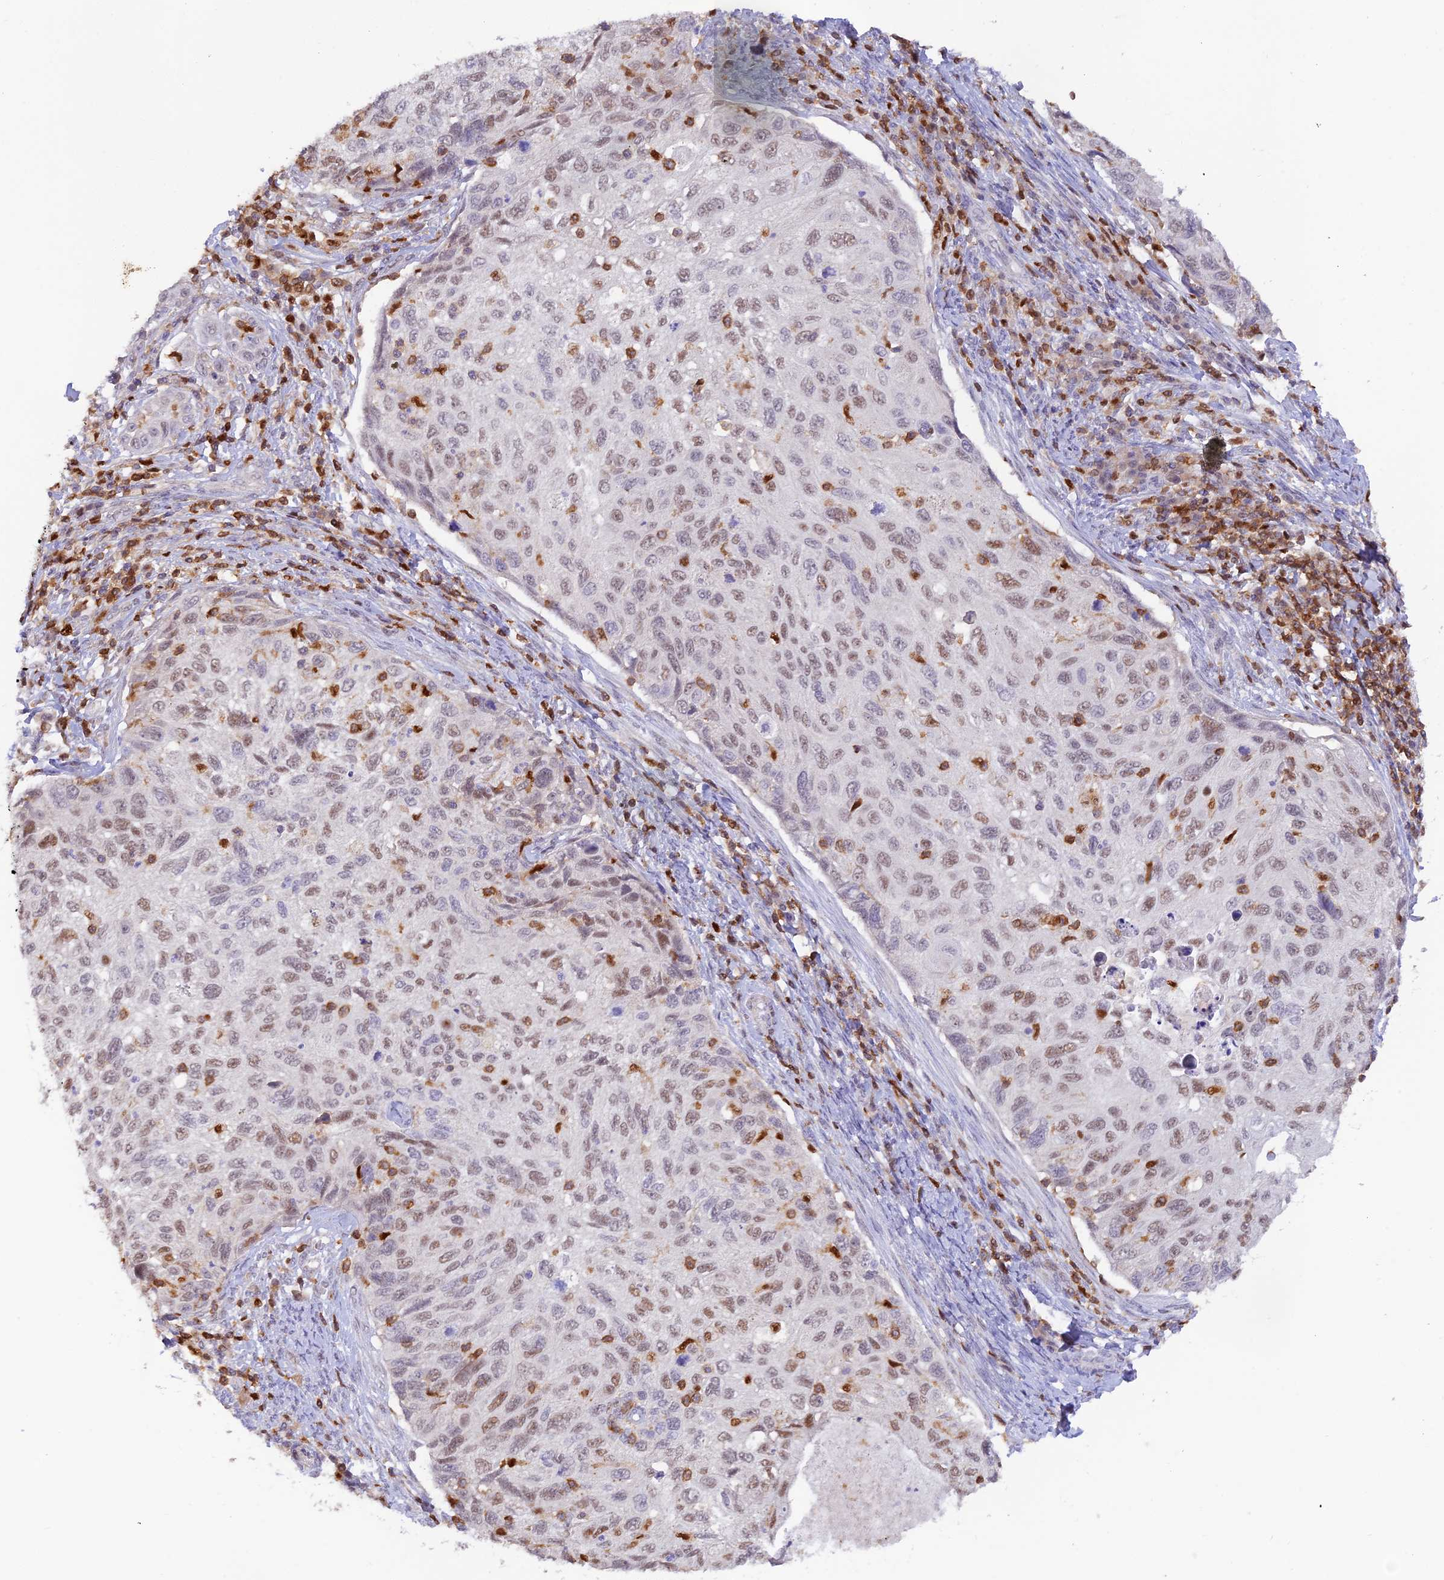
{"staining": {"intensity": "moderate", "quantity": "25%-75%", "location": "nuclear"}, "tissue": "cervical cancer", "cell_type": "Tumor cells", "image_type": "cancer", "snomed": [{"axis": "morphology", "description": "Squamous cell carcinoma, NOS"}, {"axis": "topography", "description": "Cervix"}], "caption": "Cervical cancer (squamous cell carcinoma) stained with a brown dye demonstrates moderate nuclear positive expression in about 25%-75% of tumor cells.", "gene": "DENND1C", "patient": {"sex": "female", "age": 70}}